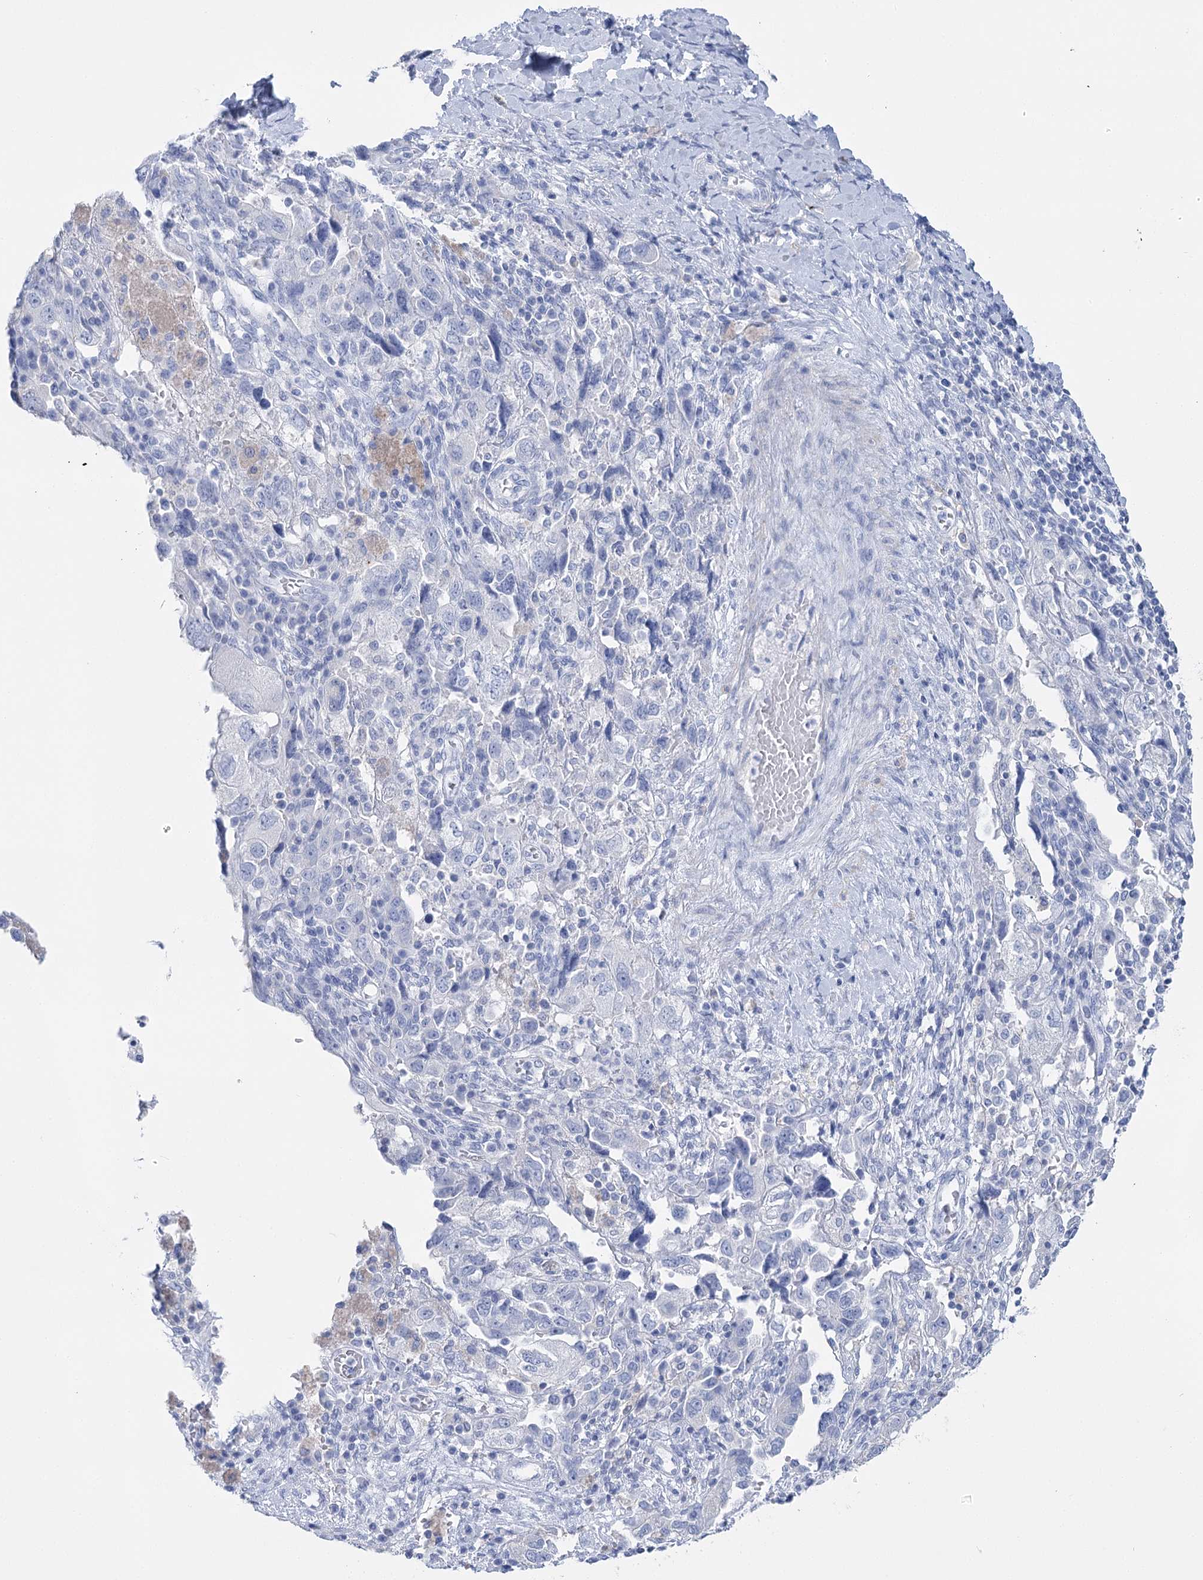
{"staining": {"intensity": "negative", "quantity": "none", "location": "none"}, "tissue": "ovarian cancer", "cell_type": "Tumor cells", "image_type": "cancer", "snomed": [{"axis": "morphology", "description": "Carcinoma, NOS"}, {"axis": "morphology", "description": "Cystadenocarcinoma, serous, NOS"}, {"axis": "topography", "description": "Ovary"}], "caption": "DAB immunohistochemical staining of ovarian cancer shows no significant positivity in tumor cells.", "gene": "PCDHA1", "patient": {"sex": "female", "age": 69}}